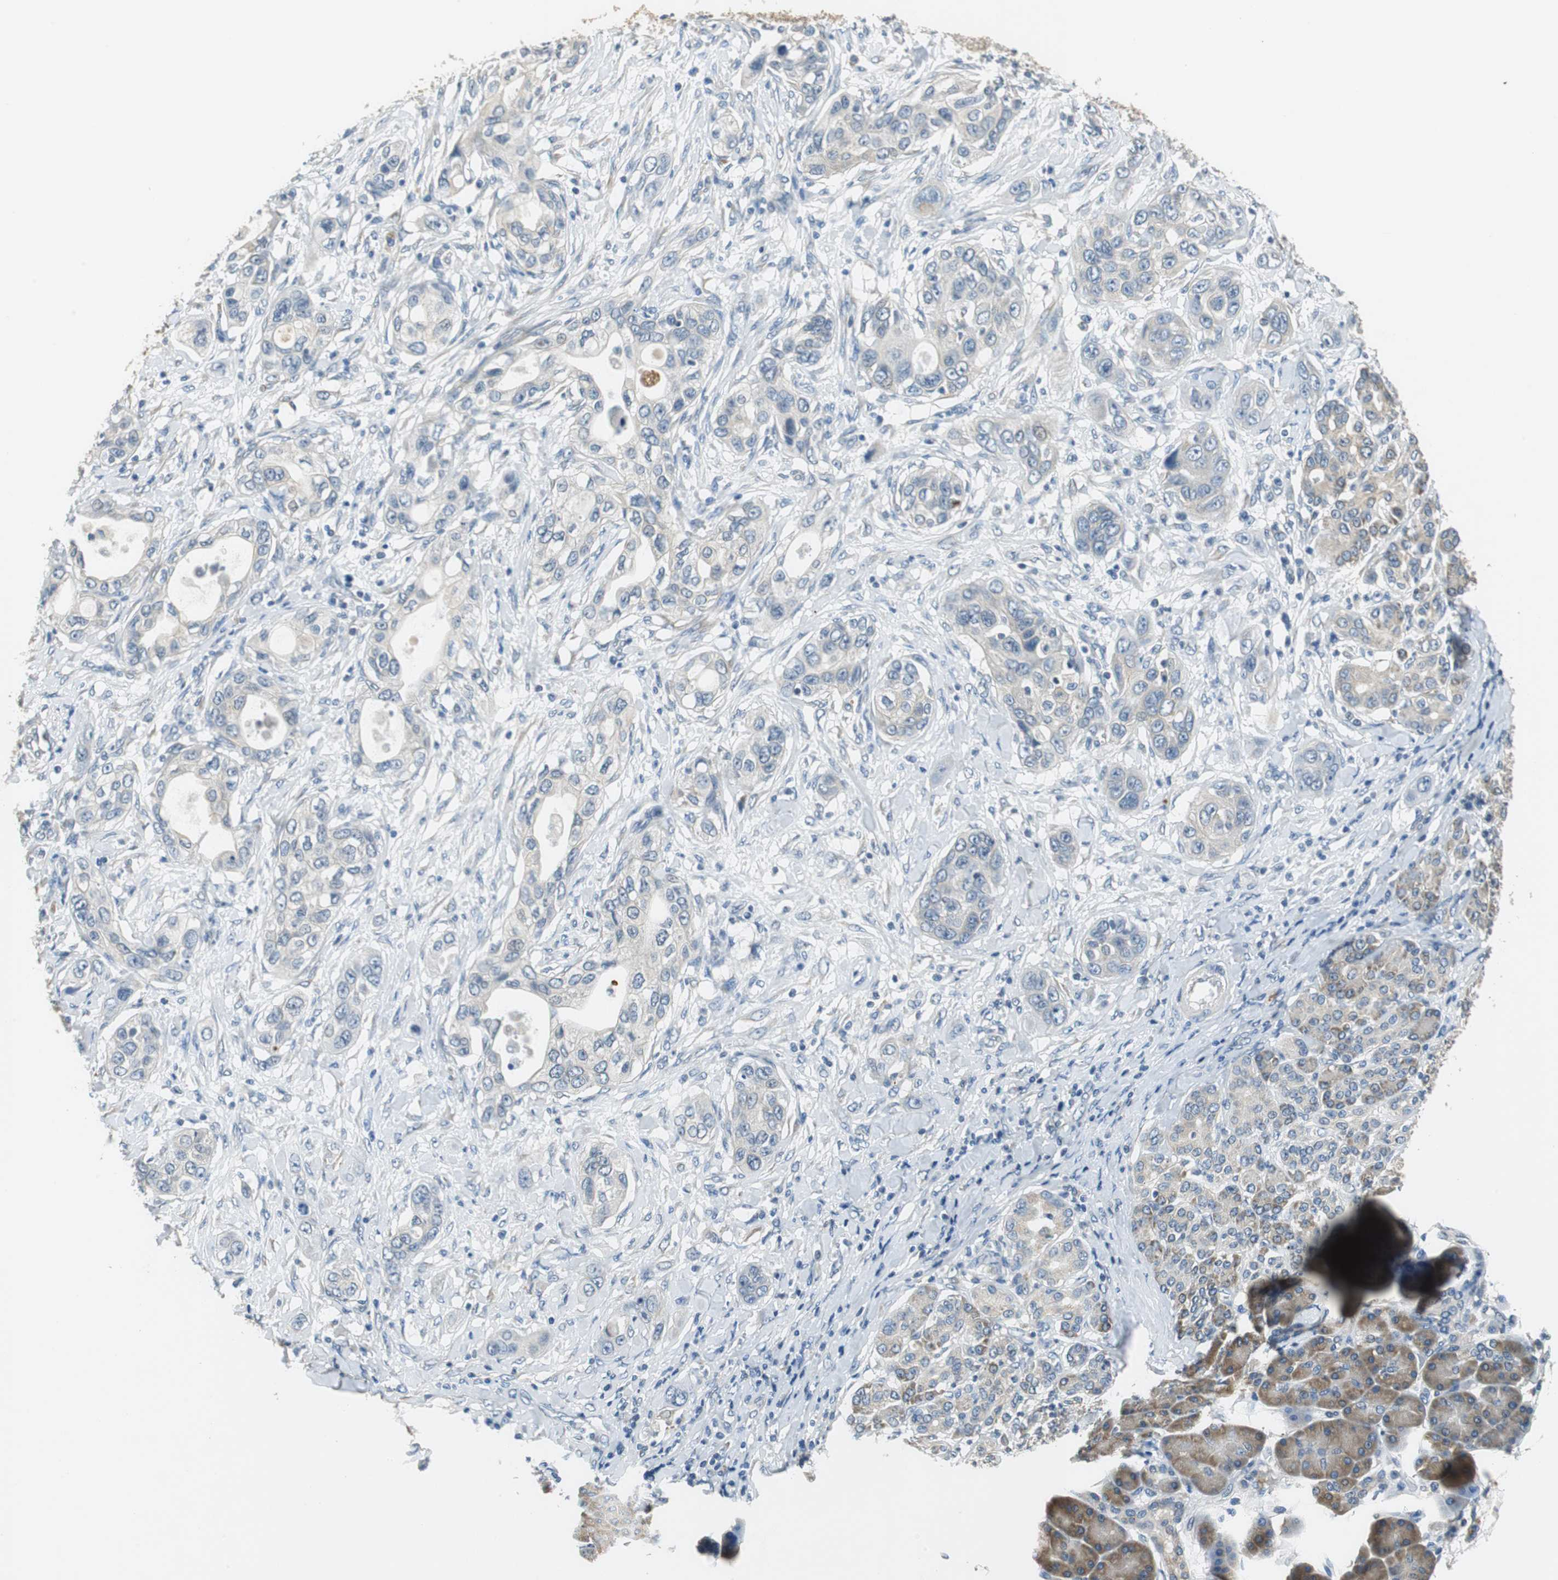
{"staining": {"intensity": "weak", "quantity": "25%-75%", "location": "cytoplasmic/membranous"}, "tissue": "pancreatic cancer", "cell_type": "Tumor cells", "image_type": "cancer", "snomed": [{"axis": "morphology", "description": "Adenocarcinoma, NOS"}, {"axis": "topography", "description": "Pancreas"}], "caption": "Tumor cells exhibit low levels of weak cytoplasmic/membranous expression in about 25%-75% of cells in human pancreatic adenocarcinoma.", "gene": "FADS2", "patient": {"sex": "female", "age": 70}}